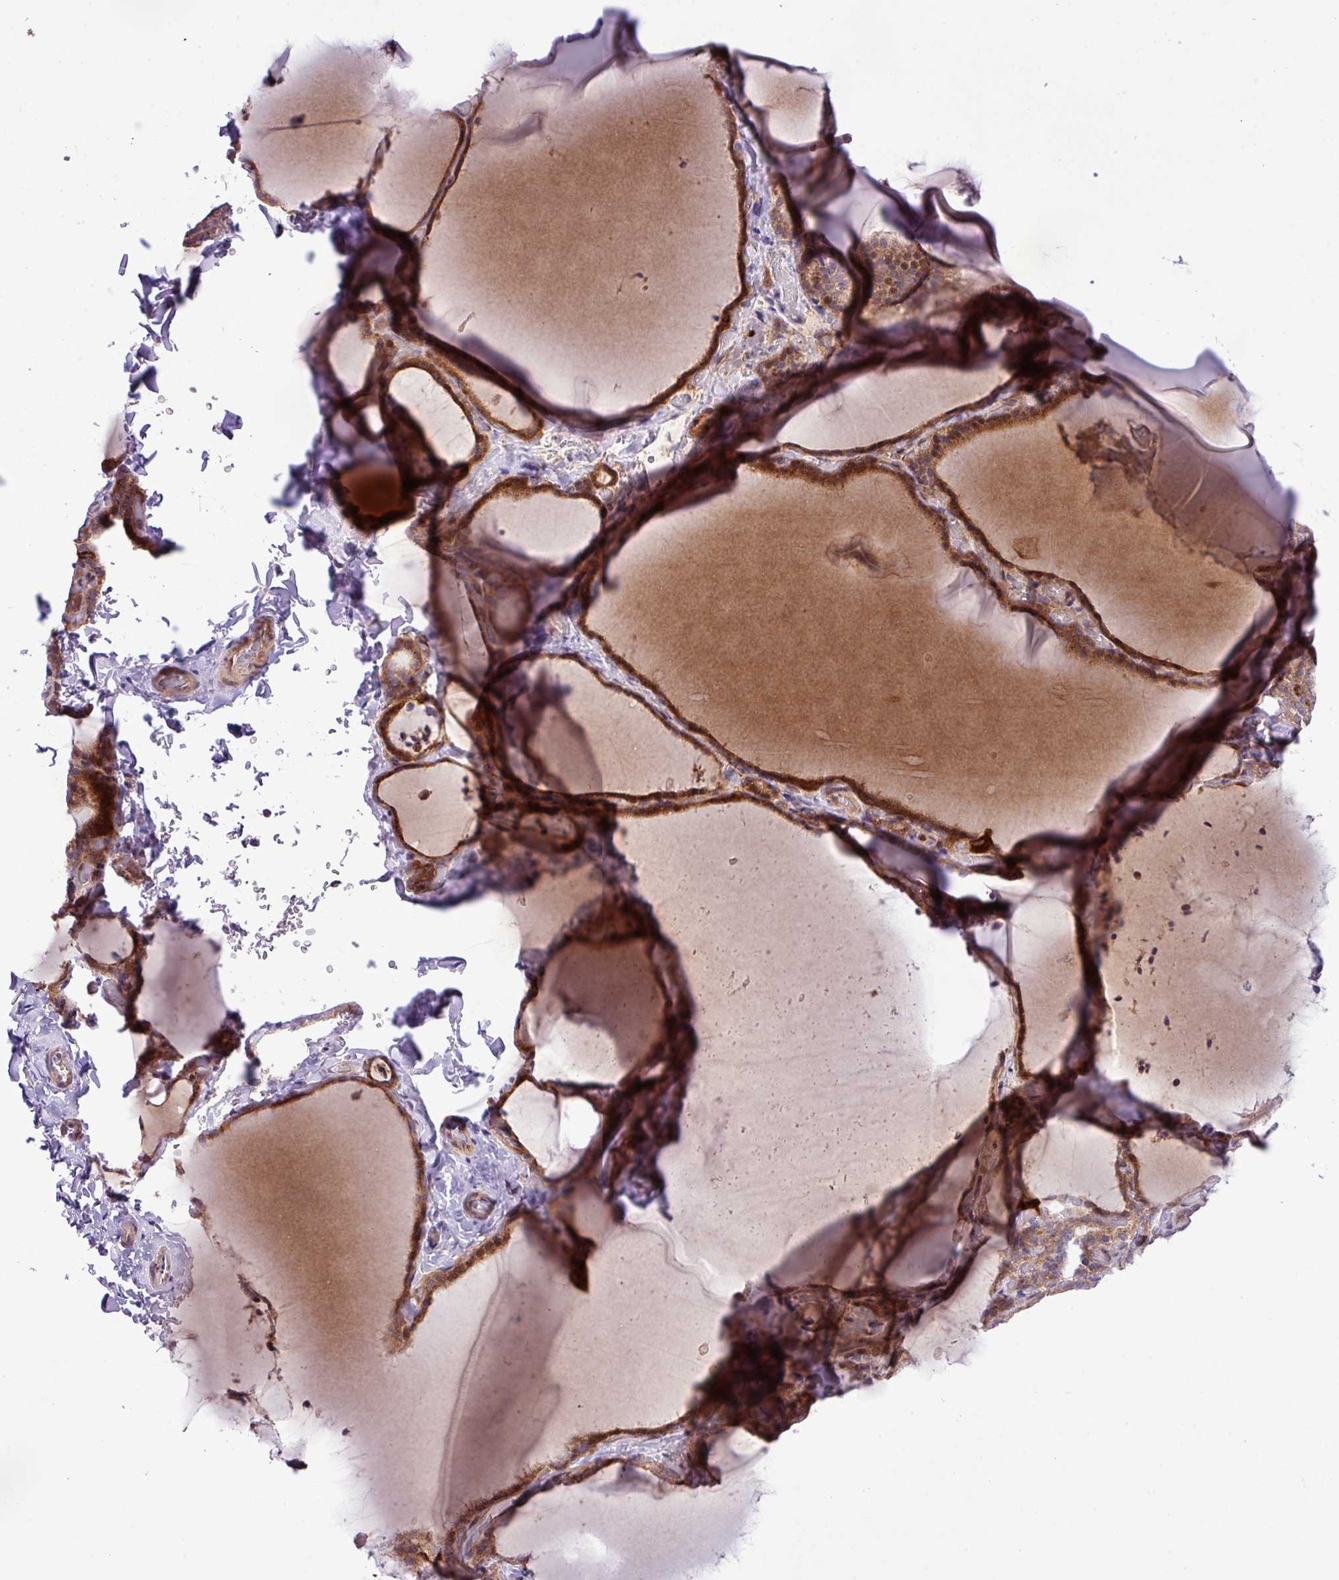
{"staining": {"intensity": "moderate", "quantity": ">75%", "location": "cytoplasmic/membranous"}, "tissue": "thyroid gland", "cell_type": "Glandular cells", "image_type": "normal", "snomed": [{"axis": "morphology", "description": "Normal tissue, NOS"}, {"axis": "topography", "description": "Thyroid gland"}], "caption": "Moderate cytoplasmic/membranous protein positivity is seen in approximately >75% of glandular cells in thyroid gland. (brown staining indicates protein expression, while blue staining denotes nuclei).", "gene": "B3GNT9", "patient": {"sex": "female", "age": 22}}